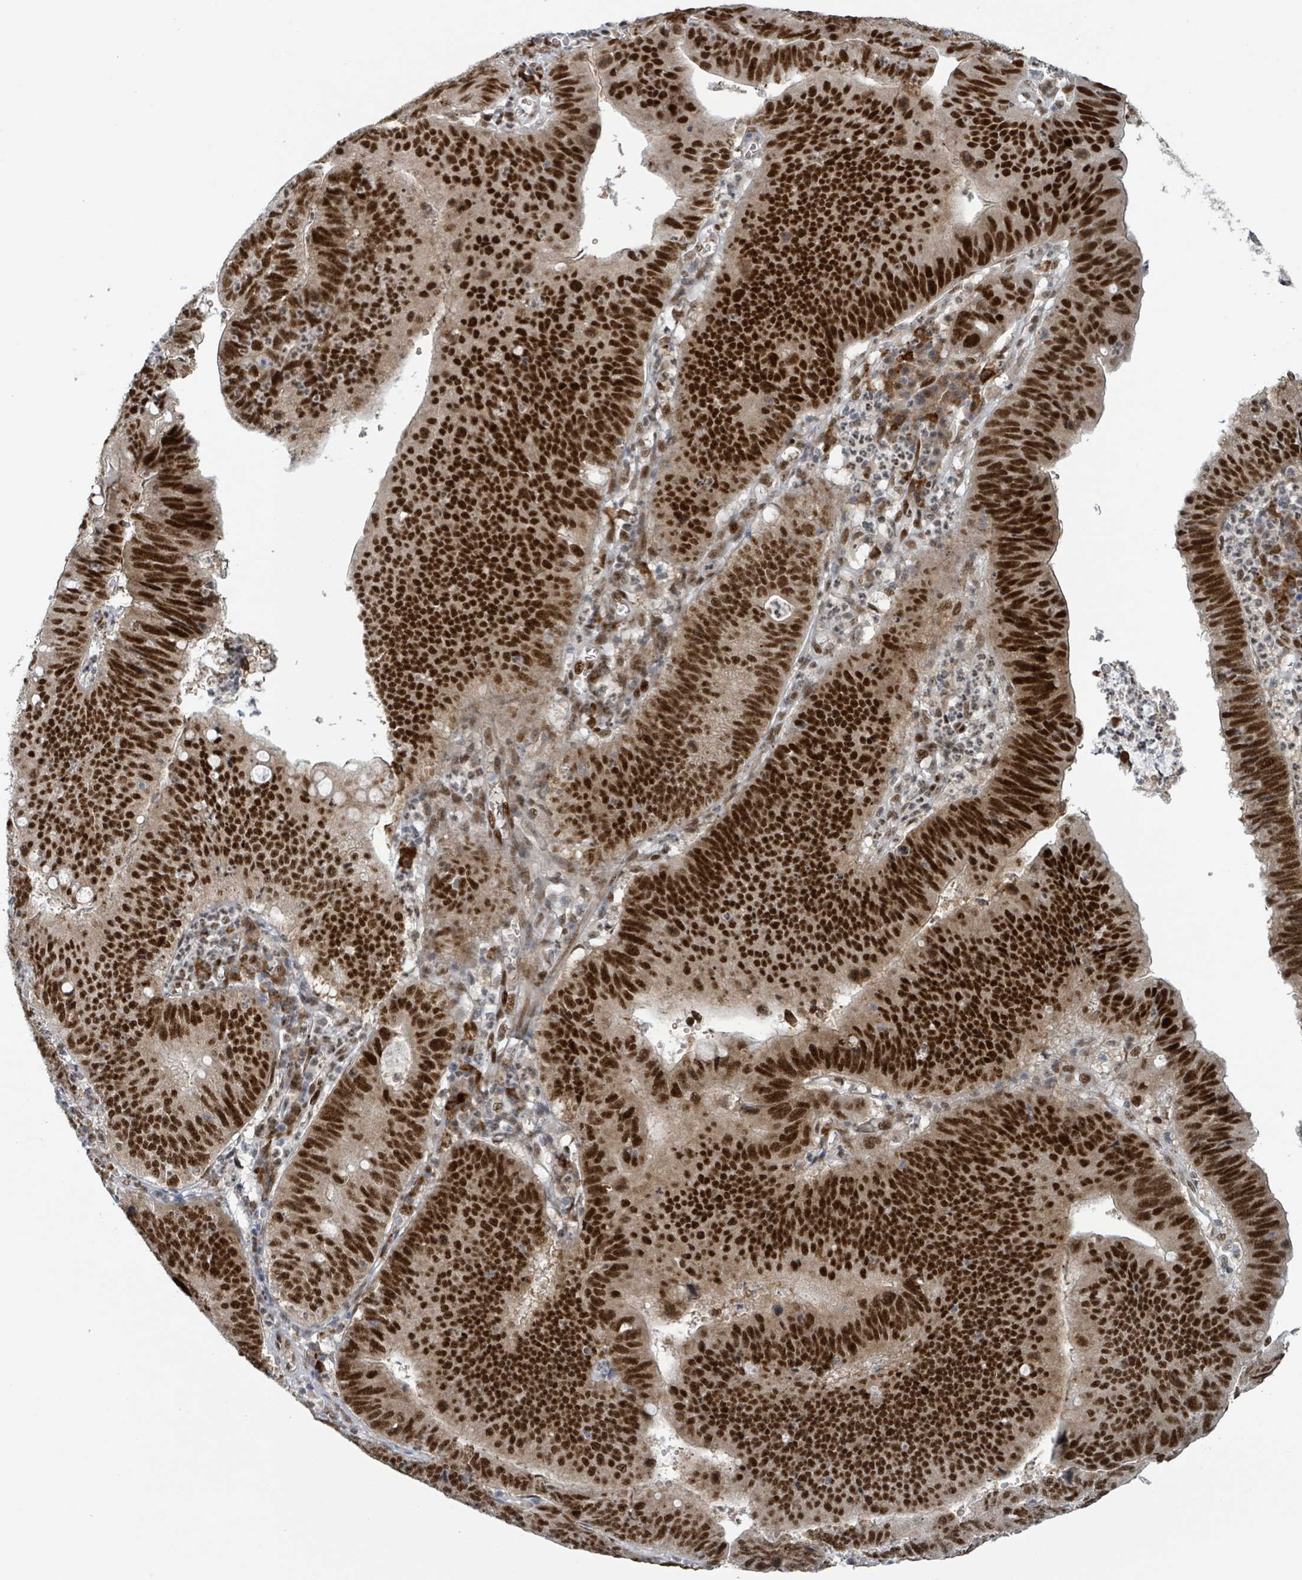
{"staining": {"intensity": "strong", "quantity": ">75%", "location": "nuclear"}, "tissue": "stomach cancer", "cell_type": "Tumor cells", "image_type": "cancer", "snomed": [{"axis": "morphology", "description": "Adenocarcinoma, NOS"}, {"axis": "topography", "description": "Stomach"}], "caption": "Adenocarcinoma (stomach) tissue exhibits strong nuclear positivity in approximately >75% of tumor cells, visualized by immunohistochemistry.", "gene": "KLF3", "patient": {"sex": "male", "age": 59}}